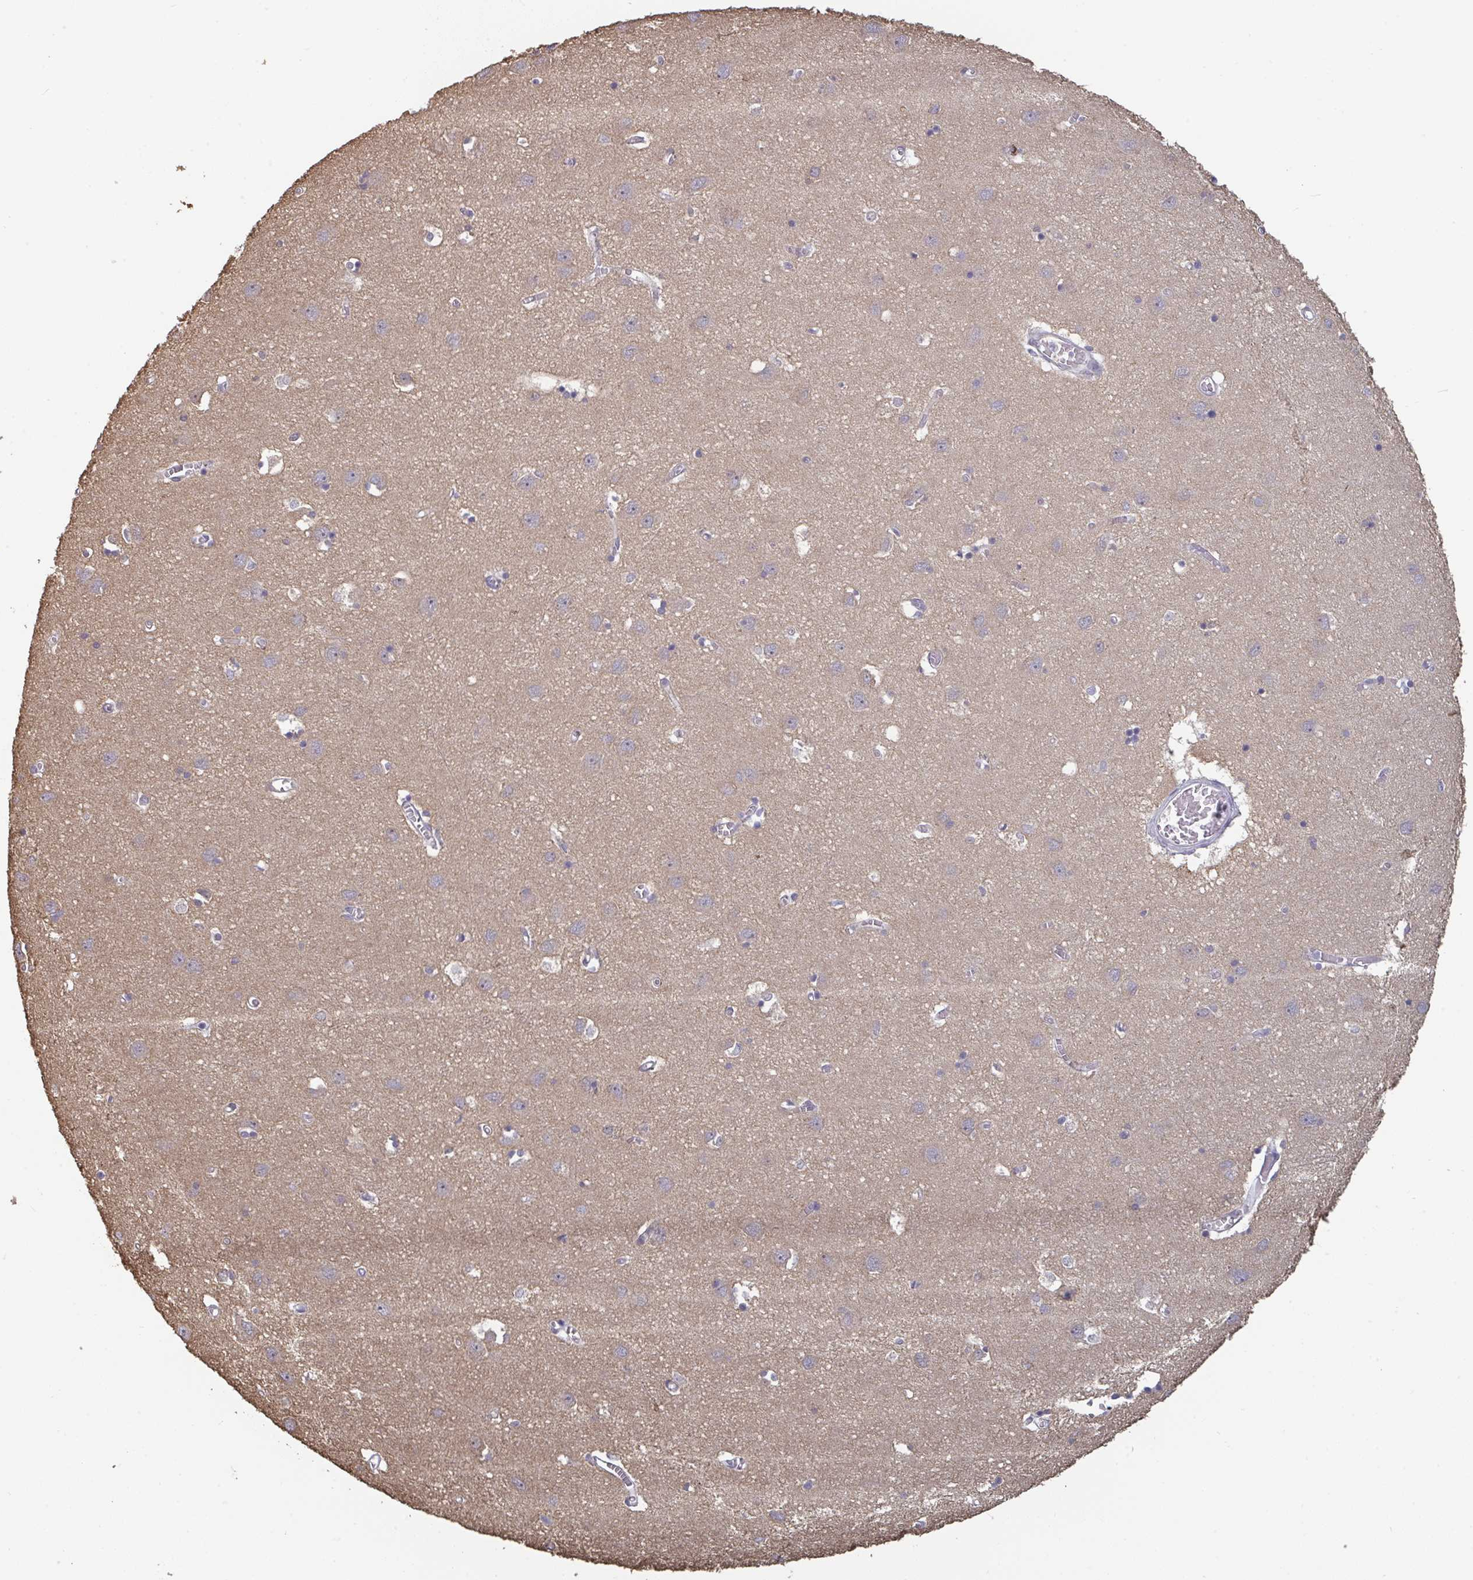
{"staining": {"intensity": "negative", "quantity": "none", "location": "none"}, "tissue": "cerebral cortex", "cell_type": "Endothelial cells", "image_type": "normal", "snomed": [{"axis": "morphology", "description": "Normal tissue, NOS"}, {"axis": "topography", "description": "Cerebral cortex"}], "caption": "An image of human cerebral cortex is negative for staining in endothelial cells. (DAB IHC with hematoxylin counter stain).", "gene": "LIX1", "patient": {"sex": "male", "age": 70}}